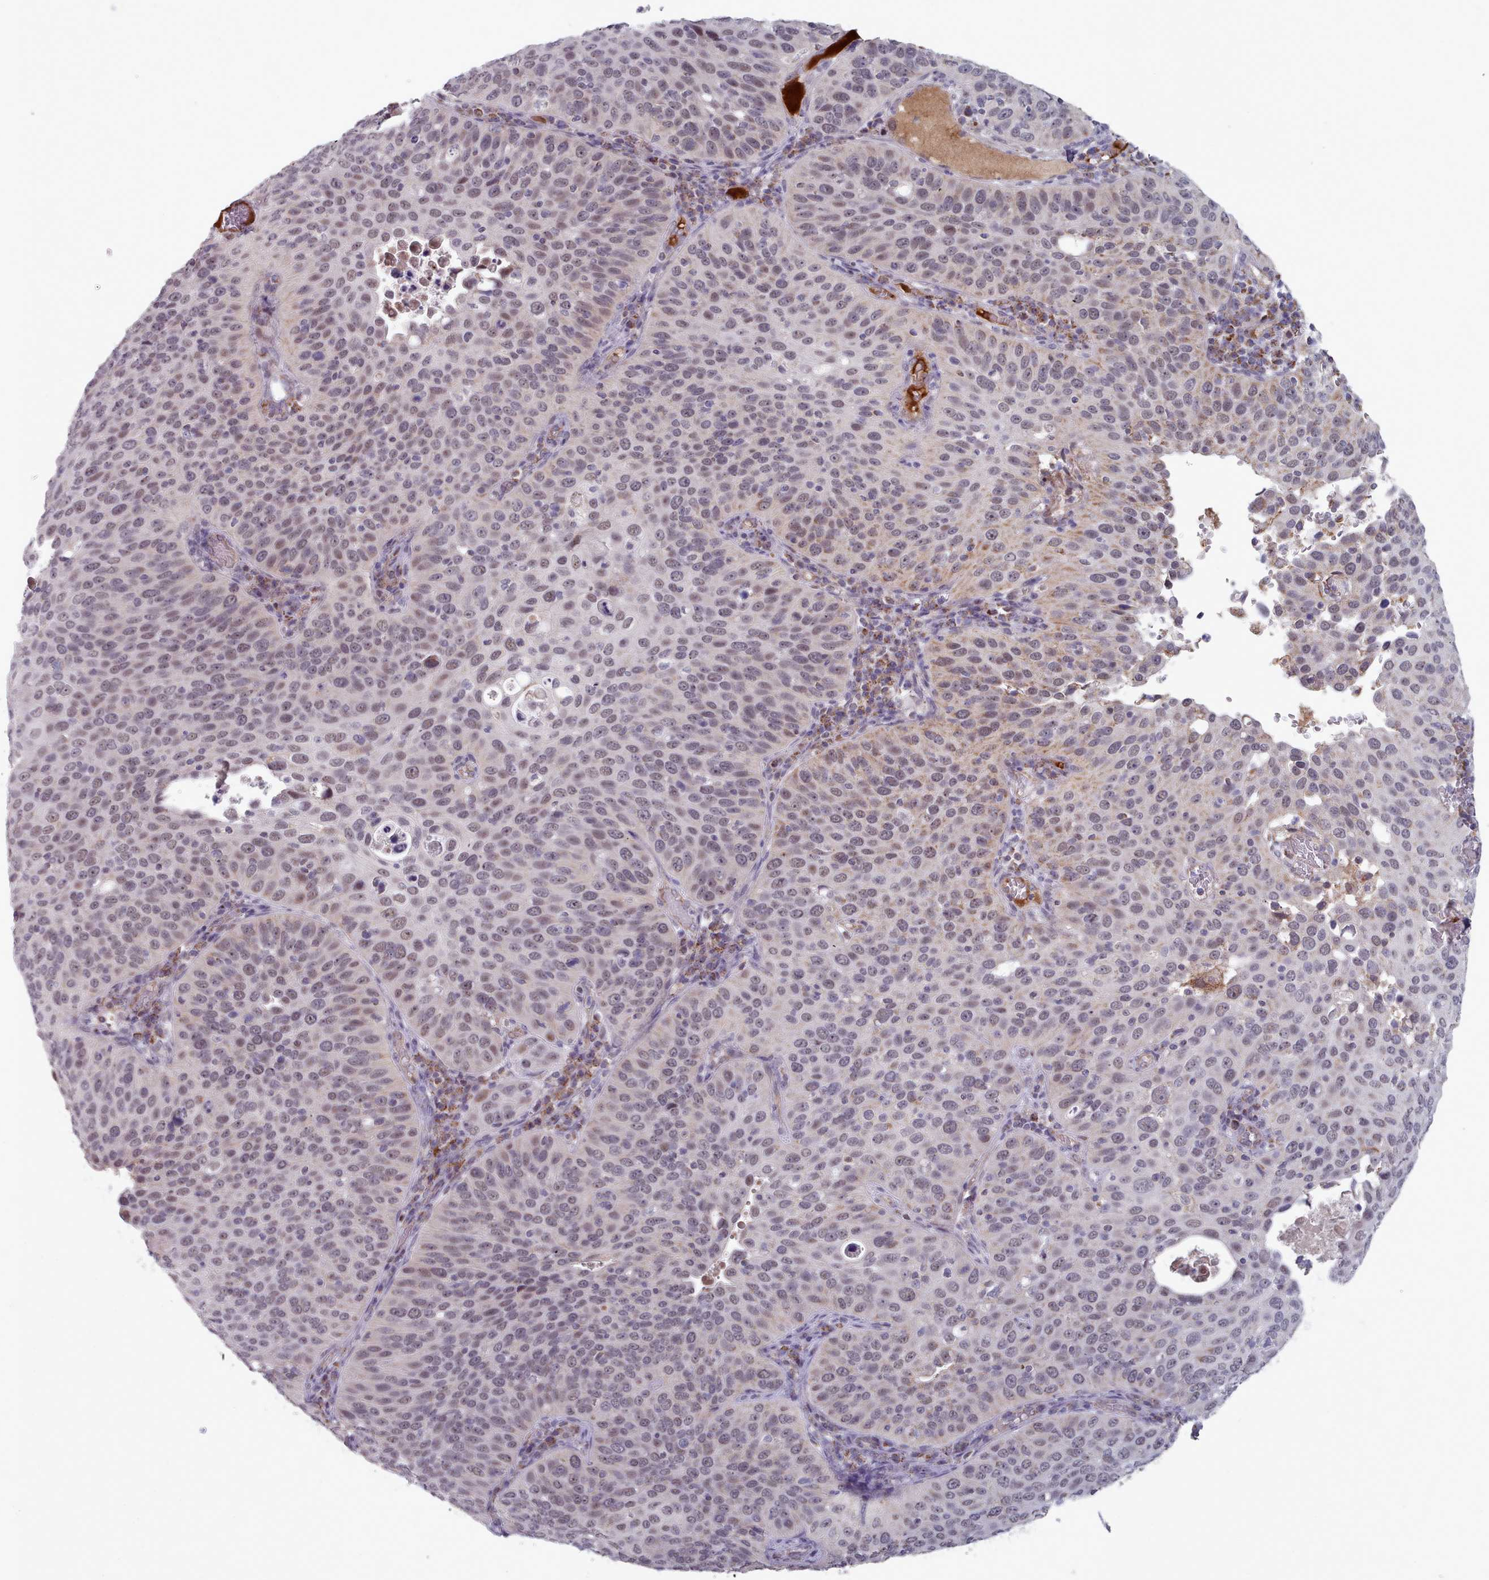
{"staining": {"intensity": "weak", "quantity": "25%-75%", "location": "nuclear"}, "tissue": "cervical cancer", "cell_type": "Tumor cells", "image_type": "cancer", "snomed": [{"axis": "morphology", "description": "Squamous cell carcinoma, NOS"}, {"axis": "topography", "description": "Cervix"}], "caption": "The histopathology image demonstrates staining of squamous cell carcinoma (cervical), revealing weak nuclear protein positivity (brown color) within tumor cells.", "gene": "TRARG1", "patient": {"sex": "female", "age": 36}}